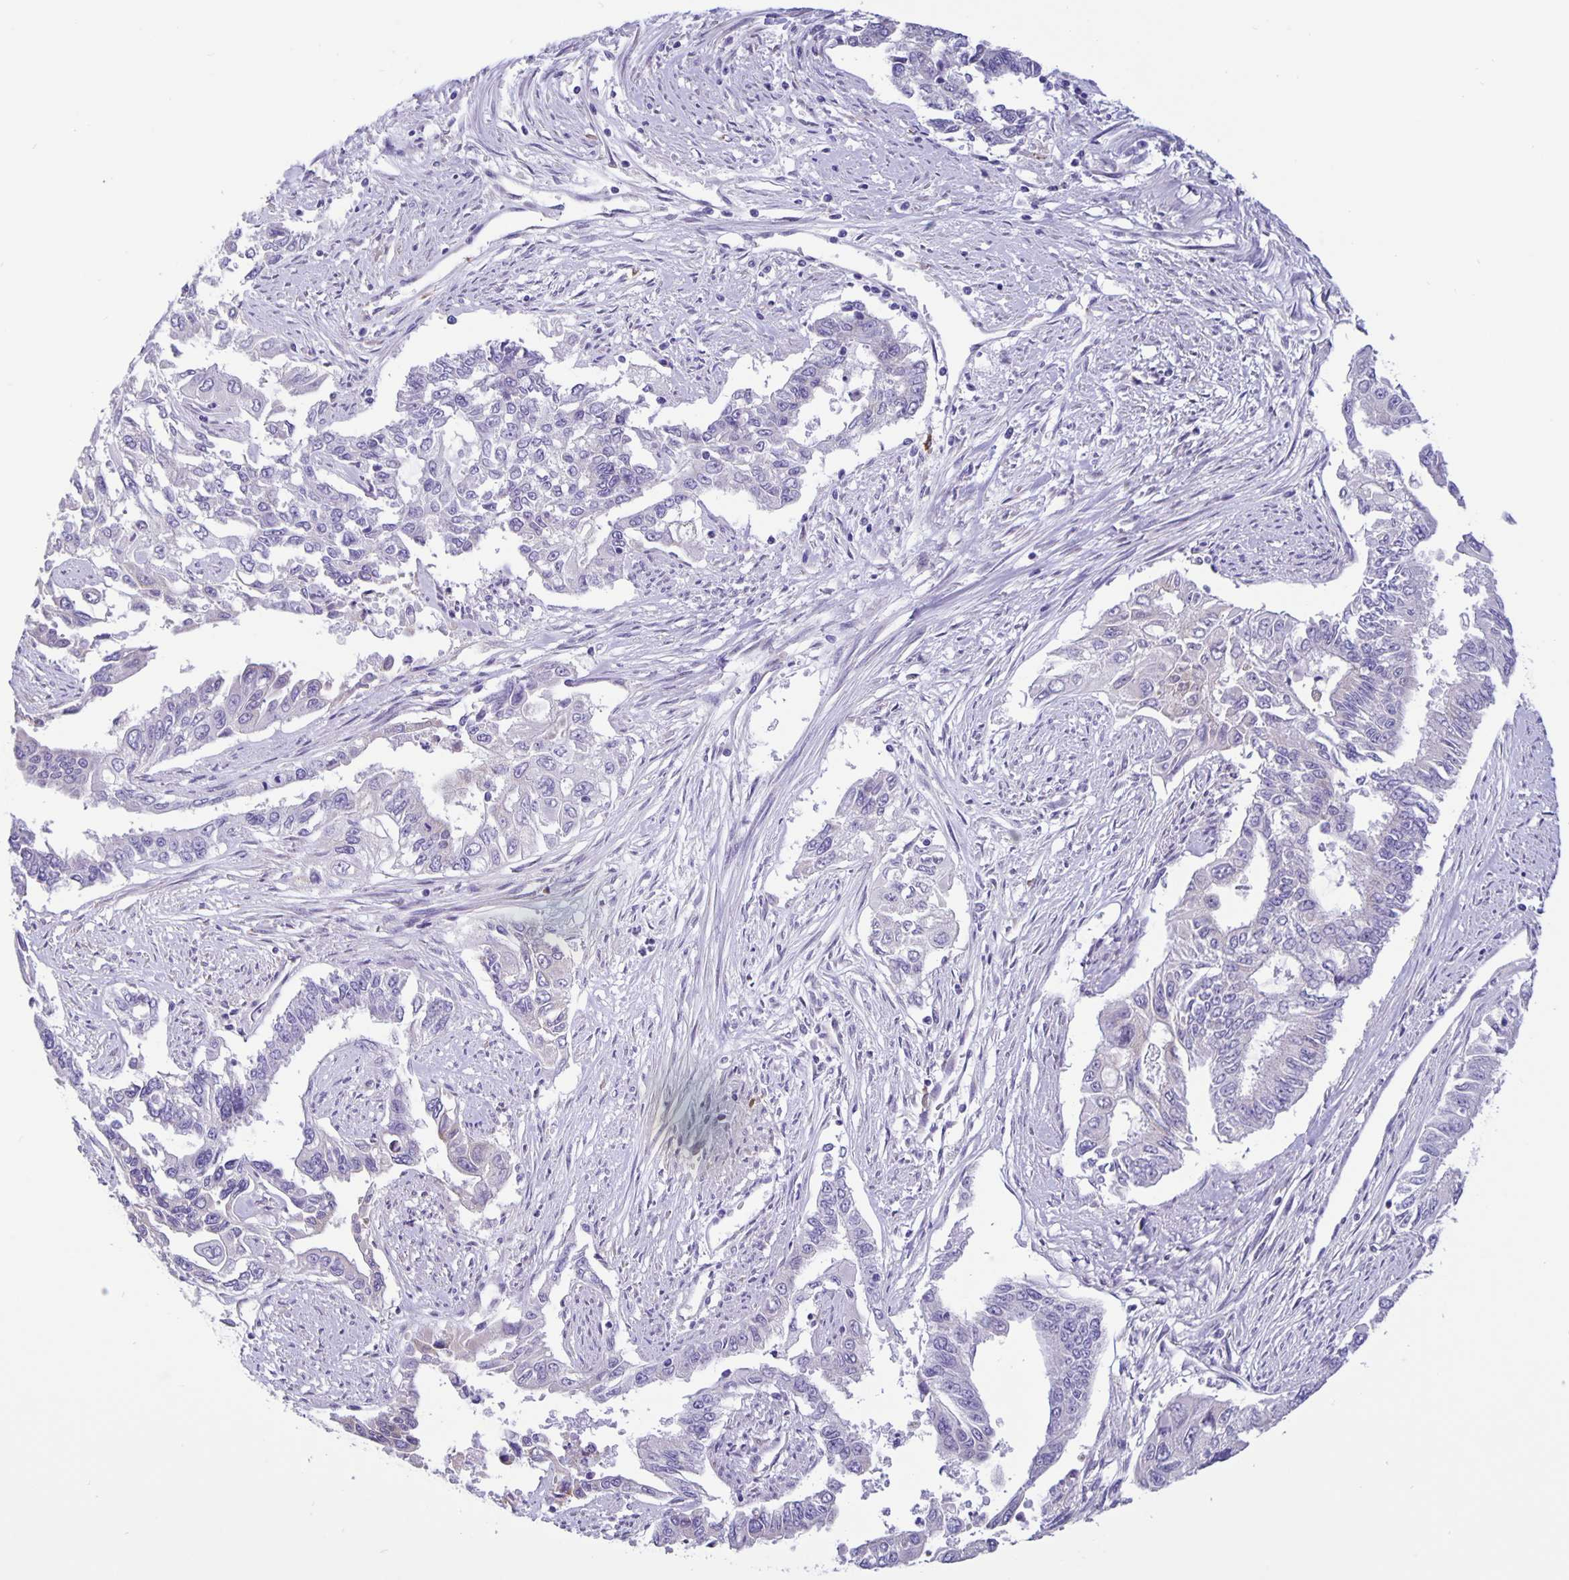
{"staining": {"intensity": "negative", "quantity": "none", "location": "none"}, "tissue": "endometrial cancer", "cell_type": "Tumor cells", "image_type": "cancer", "snomed": [{"axis": "morphology", "description": "Adenocarcinoma, NOS"}, {"axis": "topography", "description": "Uterus"}], "caption": "Tumor cells show no significant positivity in endometrial adenocarcinoma. The staining was performed using DAB (3,3'-diaminobenzidine) to visualize the protein expression in brown, while the nuclei were stained in blue with hematoxylin (Magnification: 20x).", "gene": "ERMN", "patient": {"sex": "female", "age": 59}}